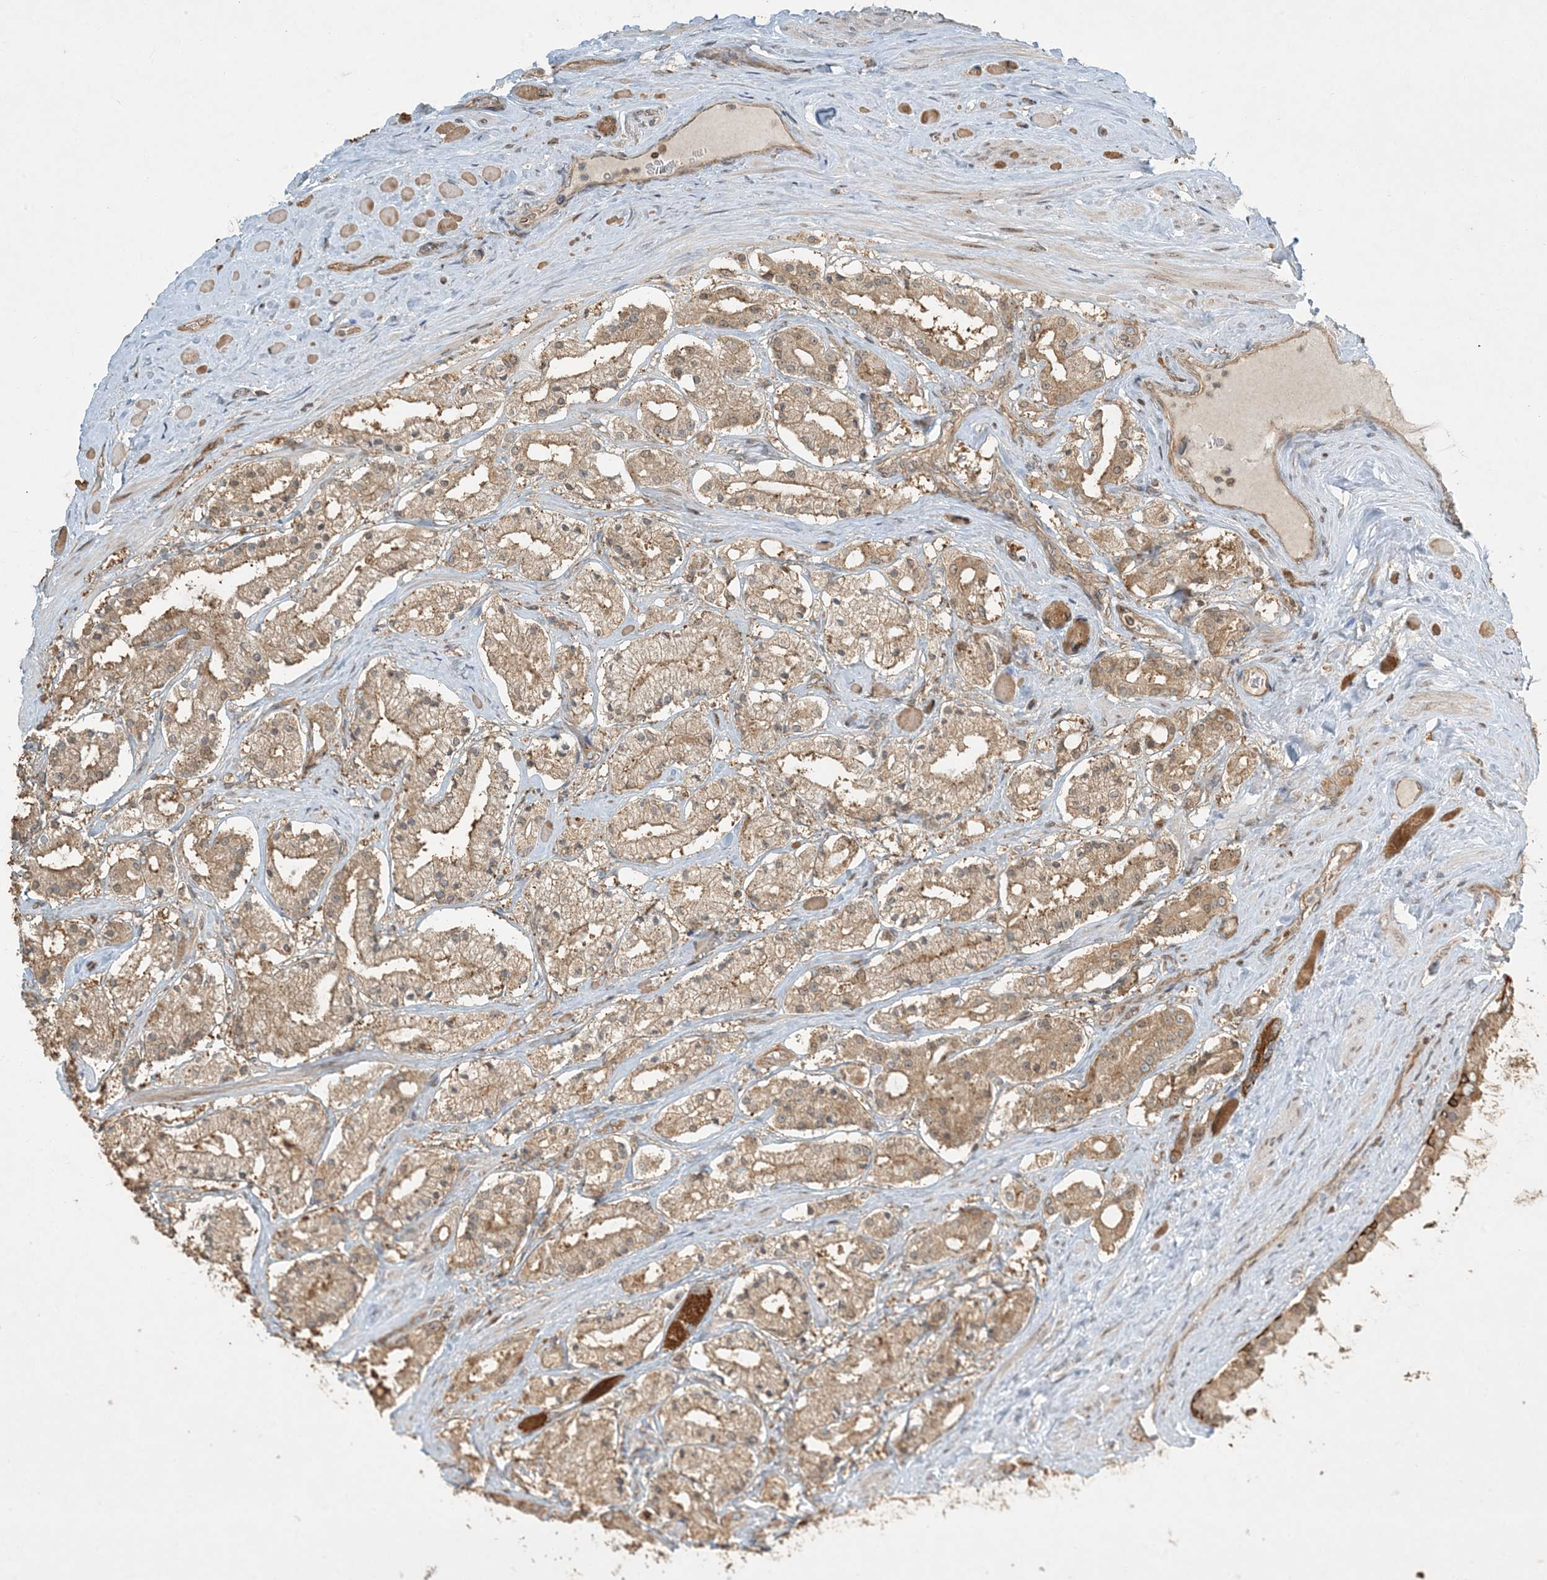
{"staining": {"intensity": "moderate", "quantity": ">75%", "location": "cytoplasmic/membranous"}, "tissue": "prostate cancer", "cell_type": "Tumor cells", "image_type": "cancer", "snomed": [{"axis": "morphology", "description": "Adenocarcinoma, High grade"}, {"axis": "topography", "description": "Prostate"}], "caption": "An image showing moderate cytoplasmic/membranous staining in about >75% of tumor cells in prostate cancer, as visualized by brown immunohistochemical staining.", "gene": "COMMD8", "patient": {"sex": "male", "age": 64}}